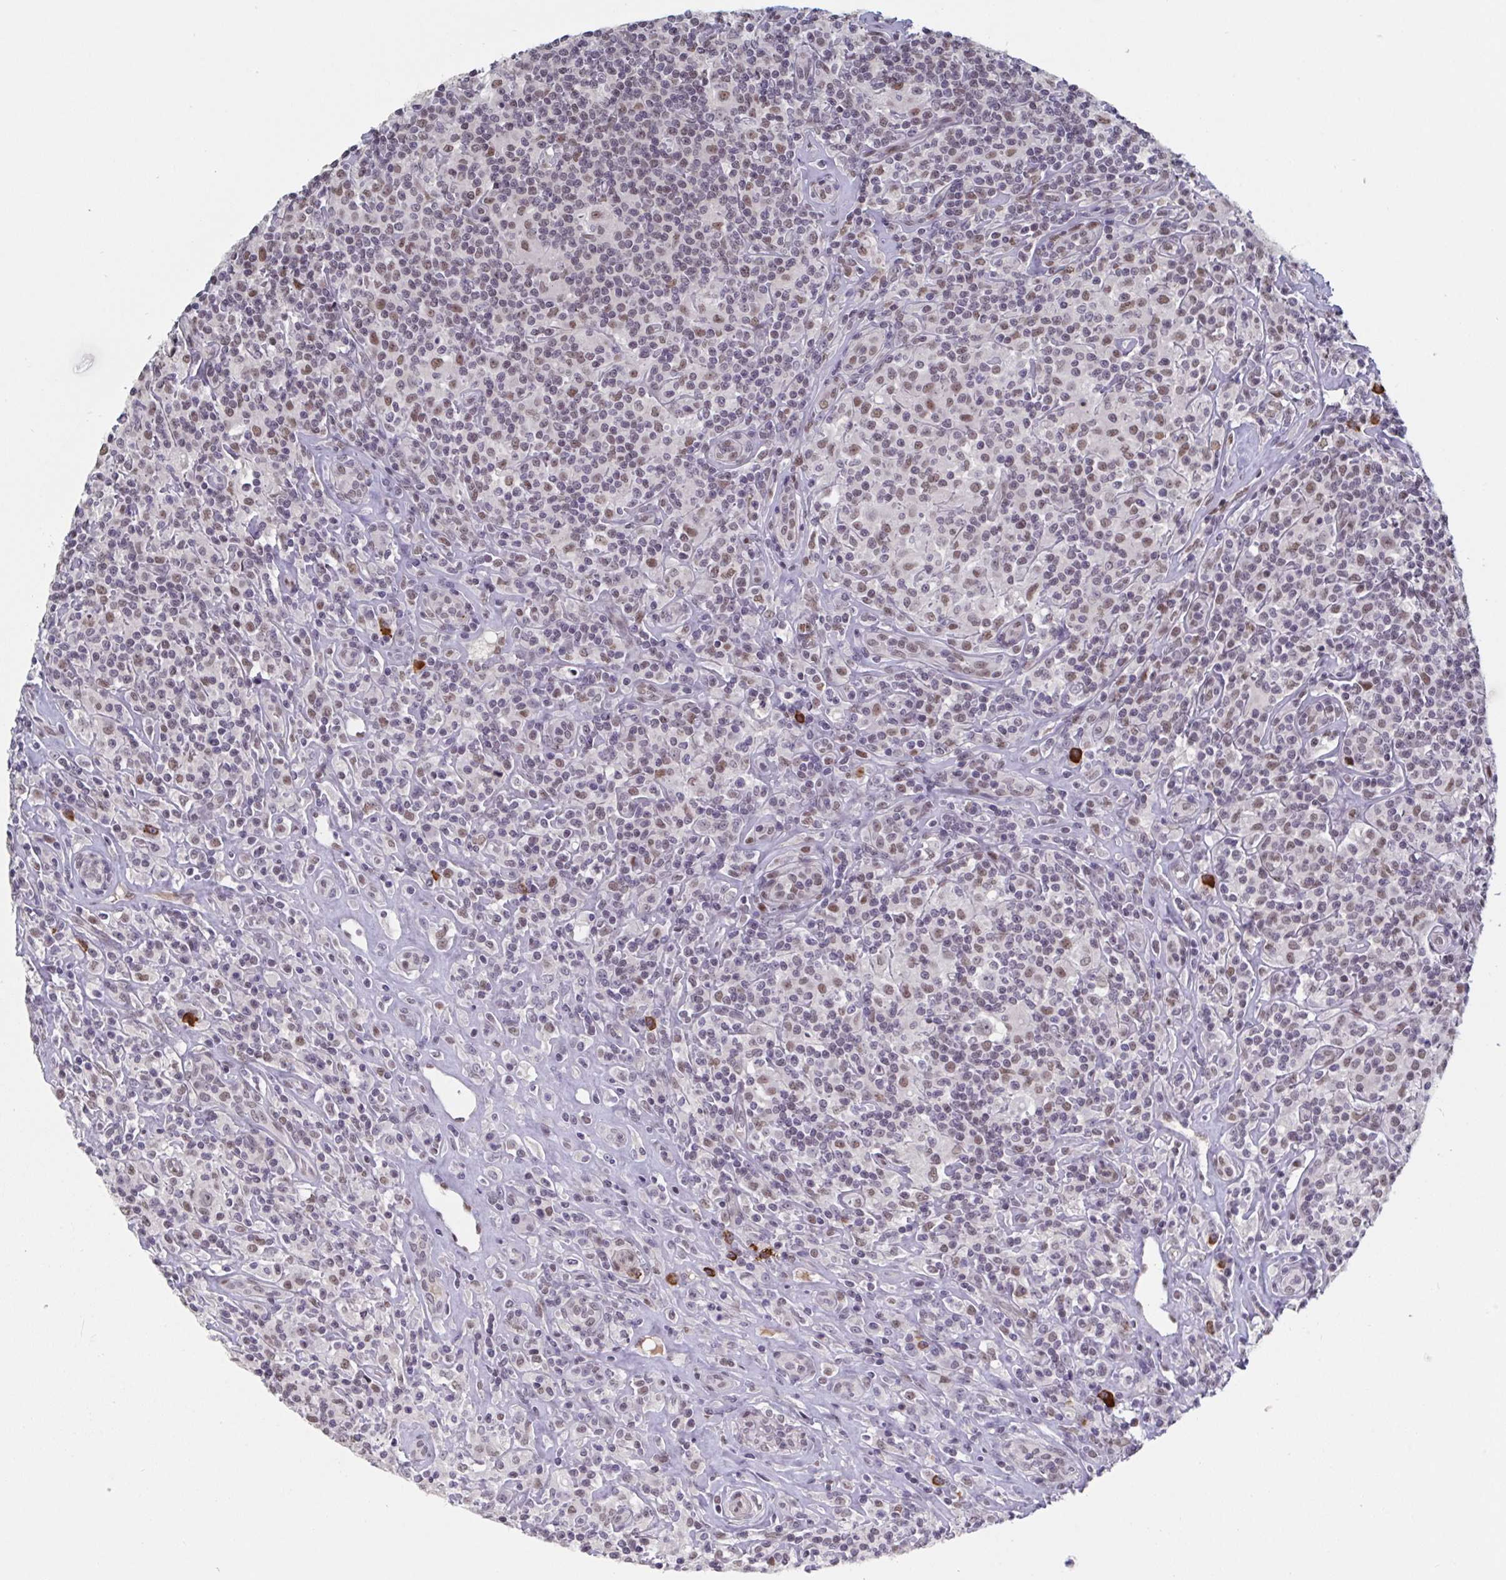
{"staining": {"intensity": "negative", "quantity": "none", "location": "none"}, "tissue": "lymphoma", "cell_type": "Tumor cells", "image_type": "cancer", "snomed": [{"axis": "morphology", "description": "Hodgkin's disease, NOS"}, {"axis": "morphology", "description": "Hodgkin's lymphoma, nodular sclerosis"}, {"axis": "topography", "description": "Lymph node"}], "caption": "The micrograph demonstrates no significant staining in tumor cells of Hodgkin's lymphoma, nodular sclerosis. Brightfield microscopy of immunohistochemistry (IHC) stained with DAB (3,3'-diaminobenzidine) (brown) and hematoxylin (blue), captured at high magnification.", "gene": "BCL7B", "patient": {"sex": "female", "age": 10}}